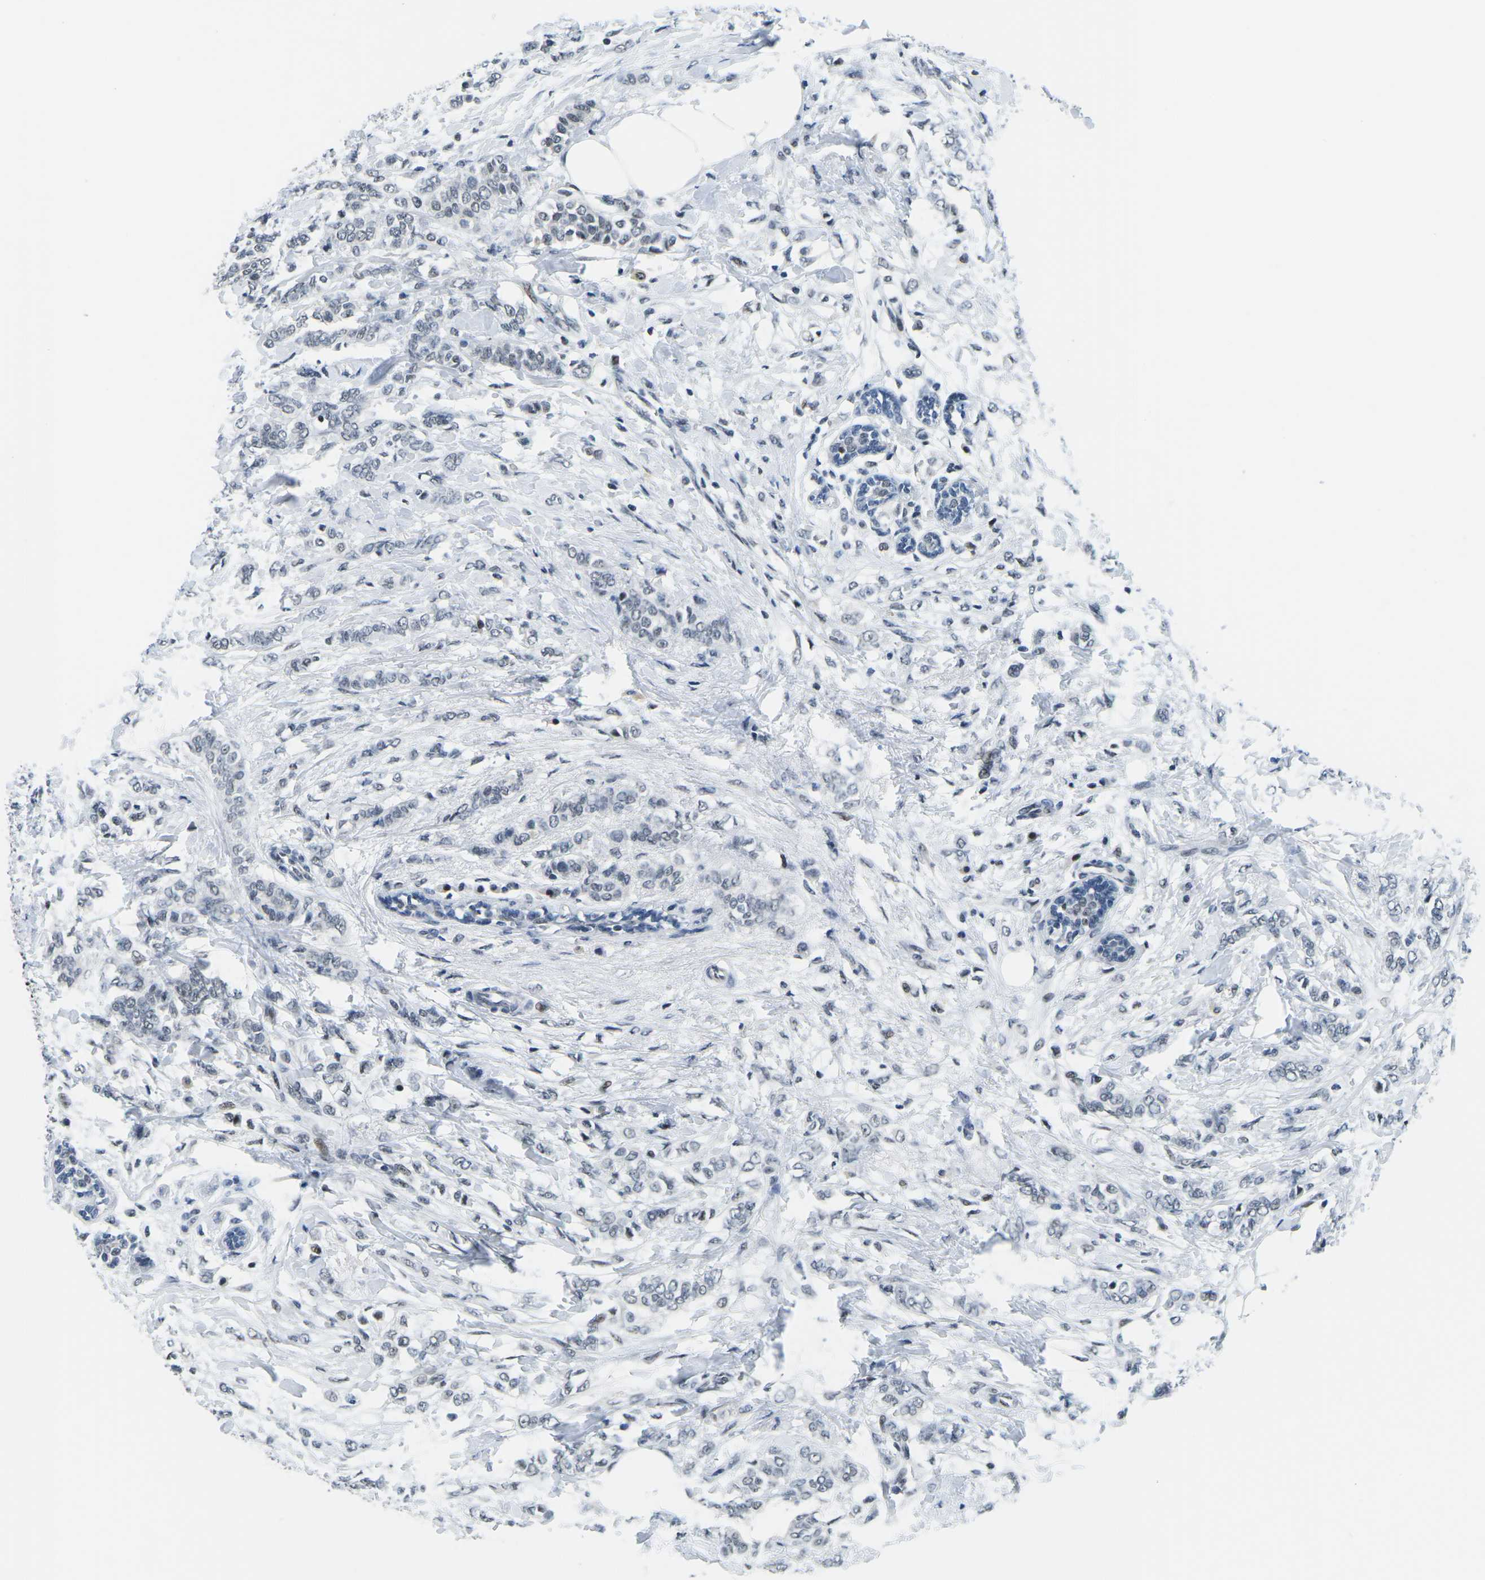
{"staining": {"intensity": "weak", "quantity": "25%-75%", "location": "nuclear"}, "tissue": "breast cancer", "cell_type": "Tumor cells", "image_type": "cancer", "snomed": [{"axis": "morphology", "description": "Lobular carcinoma, in situ"}, {"axis": "morphology", "description": "Lobular carcinoma"}, {"axis": "topography", "description": "Breast"}], "caption": "Immunohistochemical staining of human breast lobular carcinoma in situ demonstrates low levels of weak nuclear protein staining in approximately 25%-75% of tumor cells.", "gene": "PRPF8", "patient": {"sex": "female", "age": 41}}